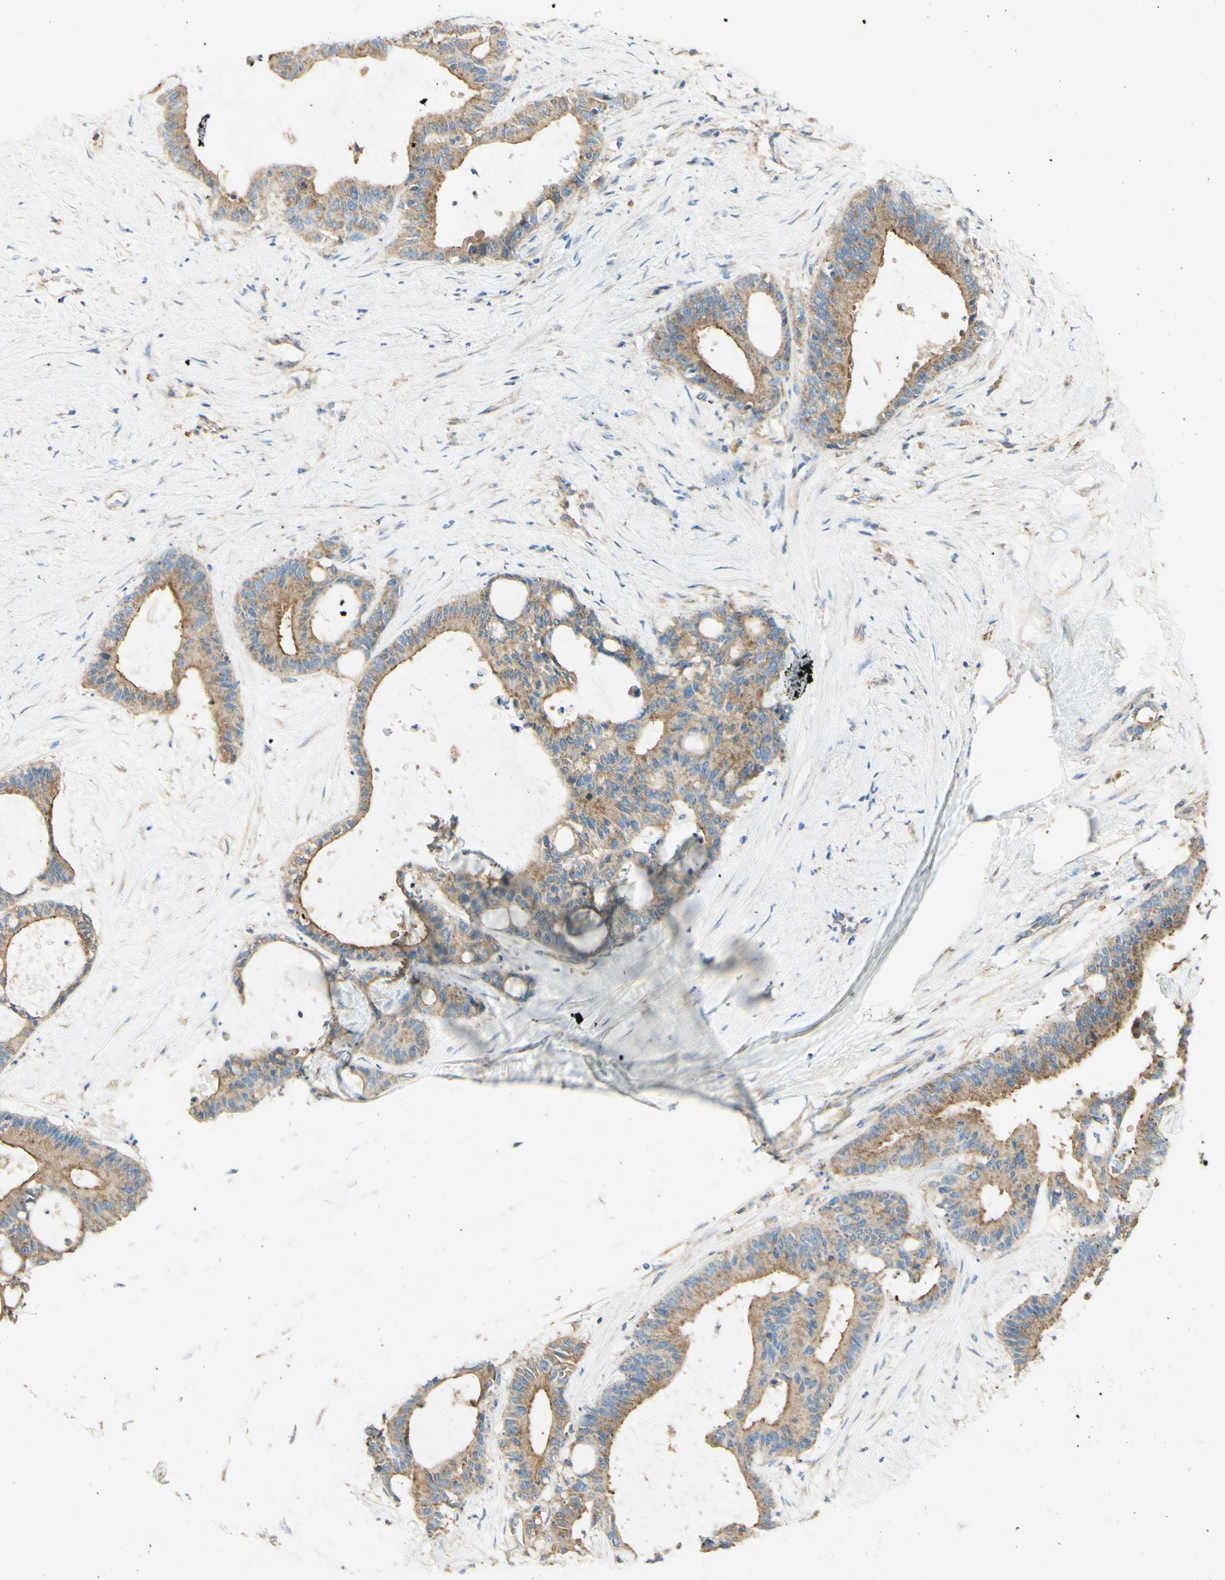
{"staining": {"intensity": "weak", "quantity": ">75%", "location": "cytoplasmic/membranous"}, "tissue": "liver cancer", "cell_type": "Tumor cells", "image_type": "cancer", "snomed": [{"axis": "morphology", "description": "Cholangiocarcinoma"}, {"axis": "topography", "description": "Liver"}], "caption": "Liver cancer (cholangiocarcinoma) stained with DAB IHC exhibits low levels of weak cytoplasmic/membranous staining in approximately >75% of tumor cells. The protein of interest is stained brown, and the nuclei are stained in blue (DAB (3,3'-diaminobenzidine) IHC with brightfield microscopy, high magnification).", "gene": "CLTC", "patient": {"sex": "female", "age": 73}}